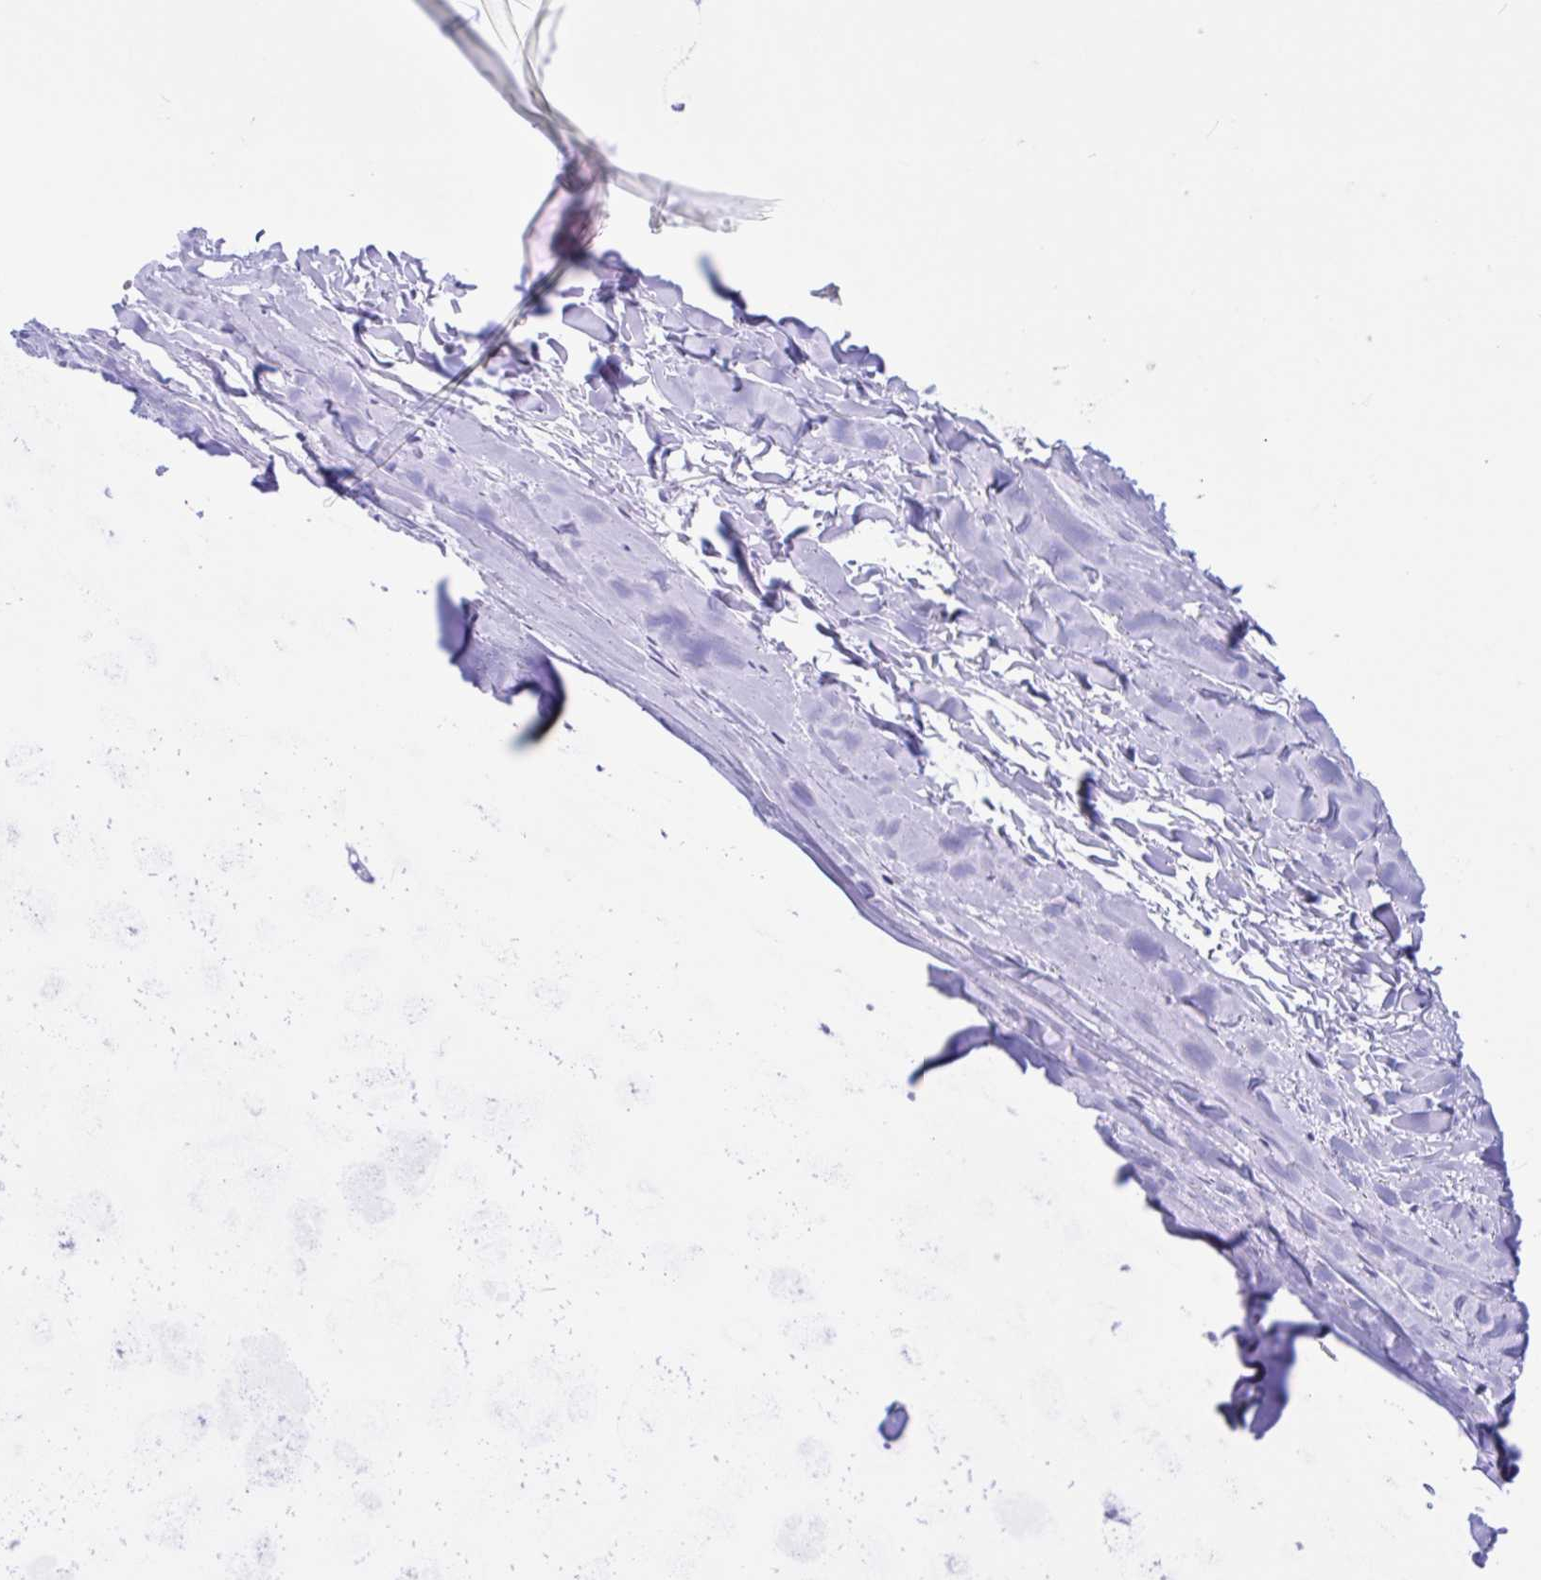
{"staining": {"intensity": "negative", "quantity": "none", "location": "none"}, "tissue": "adipose tissue", "cell_type": "Adipocytes", "image_type": "normal", "snomed": [{"axis": "morphology", "description": "Normal tissue, NOS"}, {"axis": "topography", "description": "Cartilage tissue"}, {"axis": "topography", "description": "Nasopharynx"}, {"axis": "topography", "description": "Thyroid gland"}], "caption": "DAB immunohistochemical staining of normal adipose tissue reveals no significant expression in adipocytes.", "gene": "IAPP", "patient": {"sex": "male", "age": 63}}